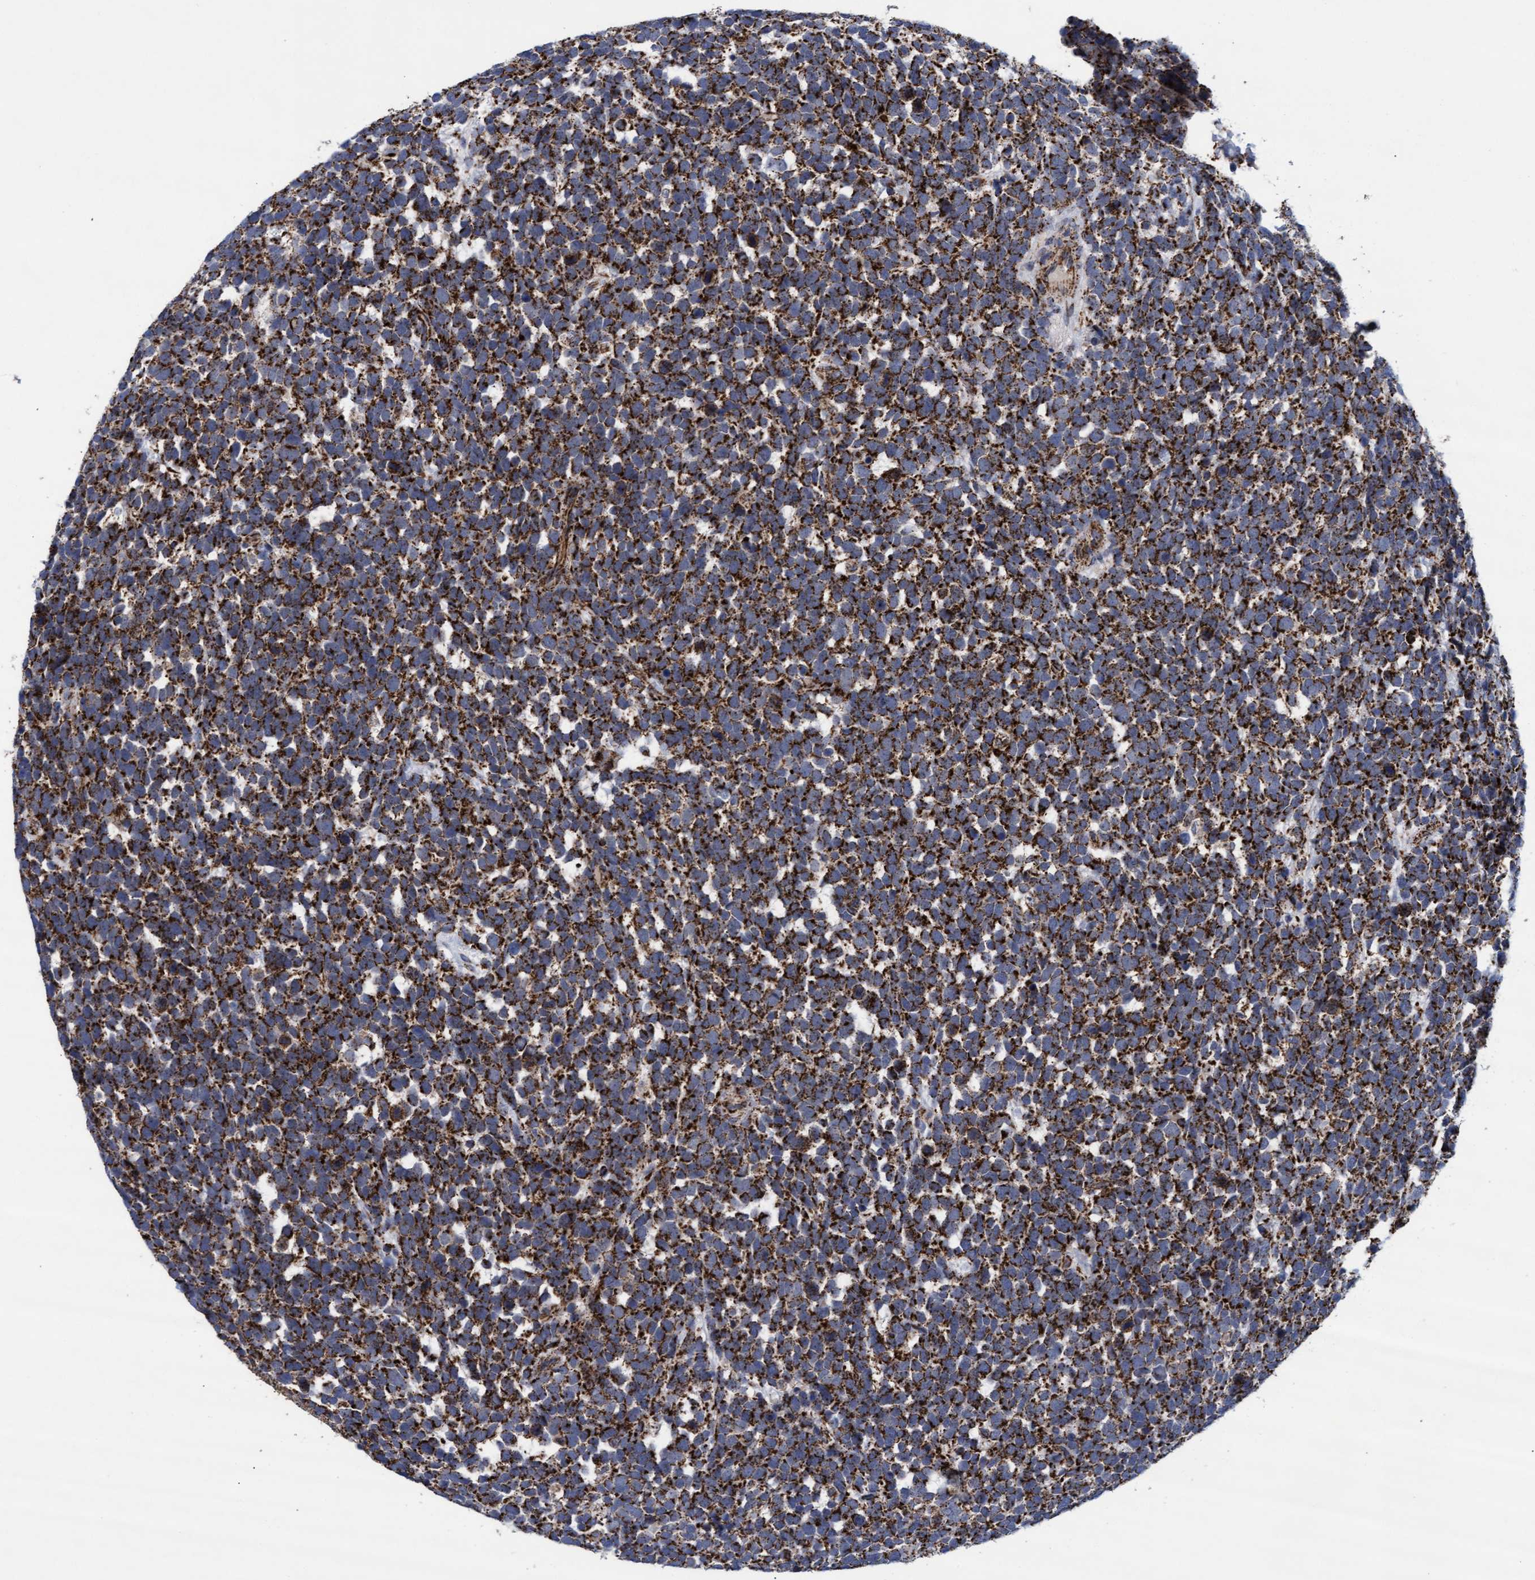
{"staining": {"intensity": "strong", "quantity": ">75%", "location": "cytoplasmic/membranous"}, "tissue": "urothelial cancer", "cell_type": "Tumor cells", "image_type": "cancer", "snomed": [{"axis": "morphology", "description": "Urothelial carcinoma, High grade"}, {"axis": "topography", "description": "Urinary bladder"}], "caption": "IHC (DAB) staining of human urothelial carcinoma (high-grade) exhibits strong cytoplasmic/membranous protein expression in about >75% of tumor cells. (brown staining indicates protein expression, while blue staining denotes nuclei).", "gene": "MRPL38", "patient": {"sex": "female", "age": 82}}